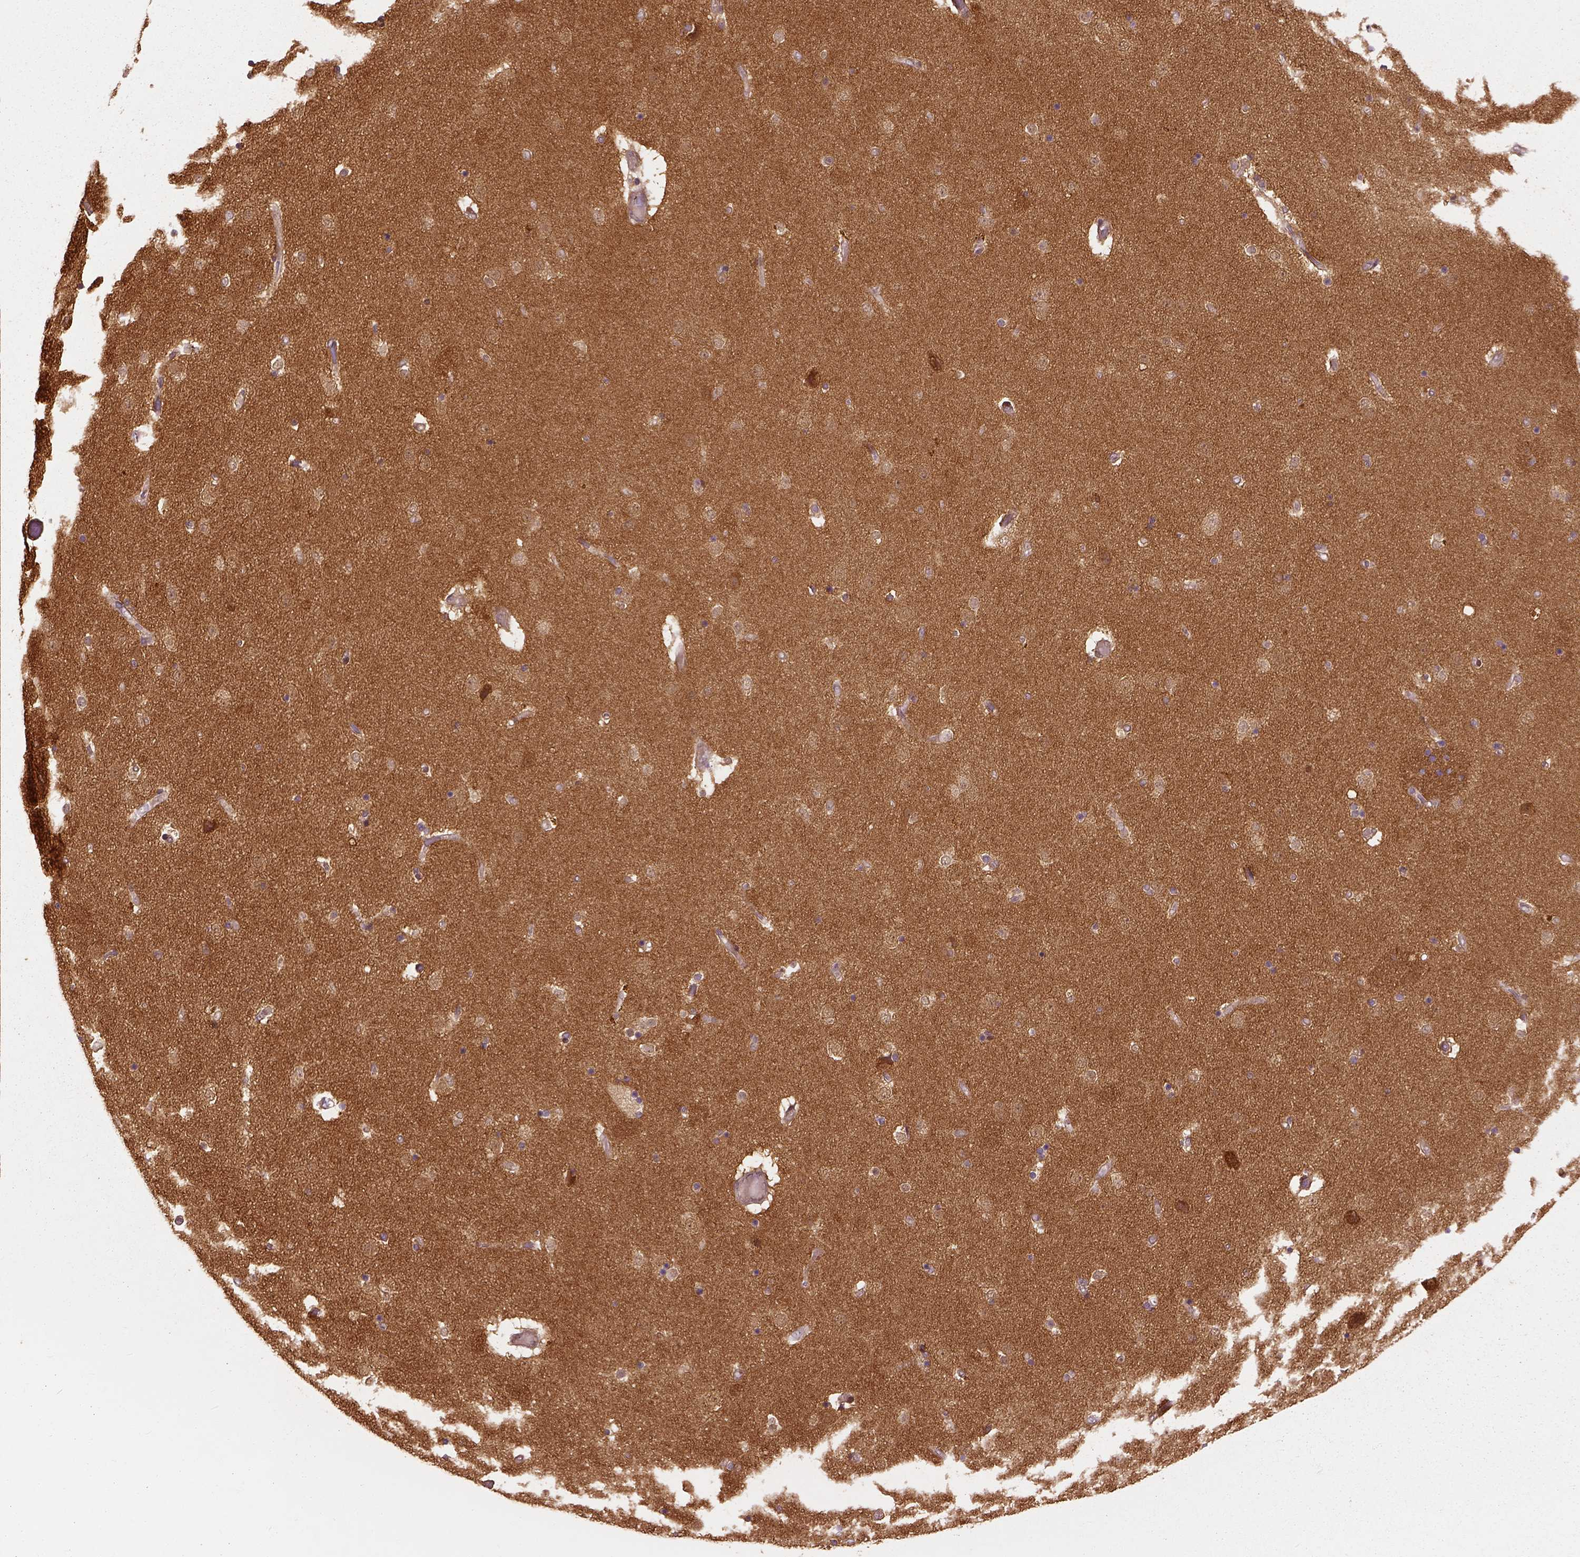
{"staining": {"intensity": "moderate", "quantity": ">75%", "location": "cytoplasmic/membranous"}, "tissue": "caudate", "cell_type": "Glial cells", "image_type": "normal", "snomed": [{"axis": "morphology", "description": "Normal tissue, NOS"}, {"axis": "topography", "description": "Lateral ventricle wall"}], "caption": "Immunohistochemistry (IHC) image of normal caudate: human caudate stained using IHC exhibits medium levels of moderate protein expression localized specifically in the cytoplasmic/membranous of glial cells, appearing as a cytoplasmic/membranous brown color.", "gene": "GPI", "patient": {"sex": "female", "age": 71}}